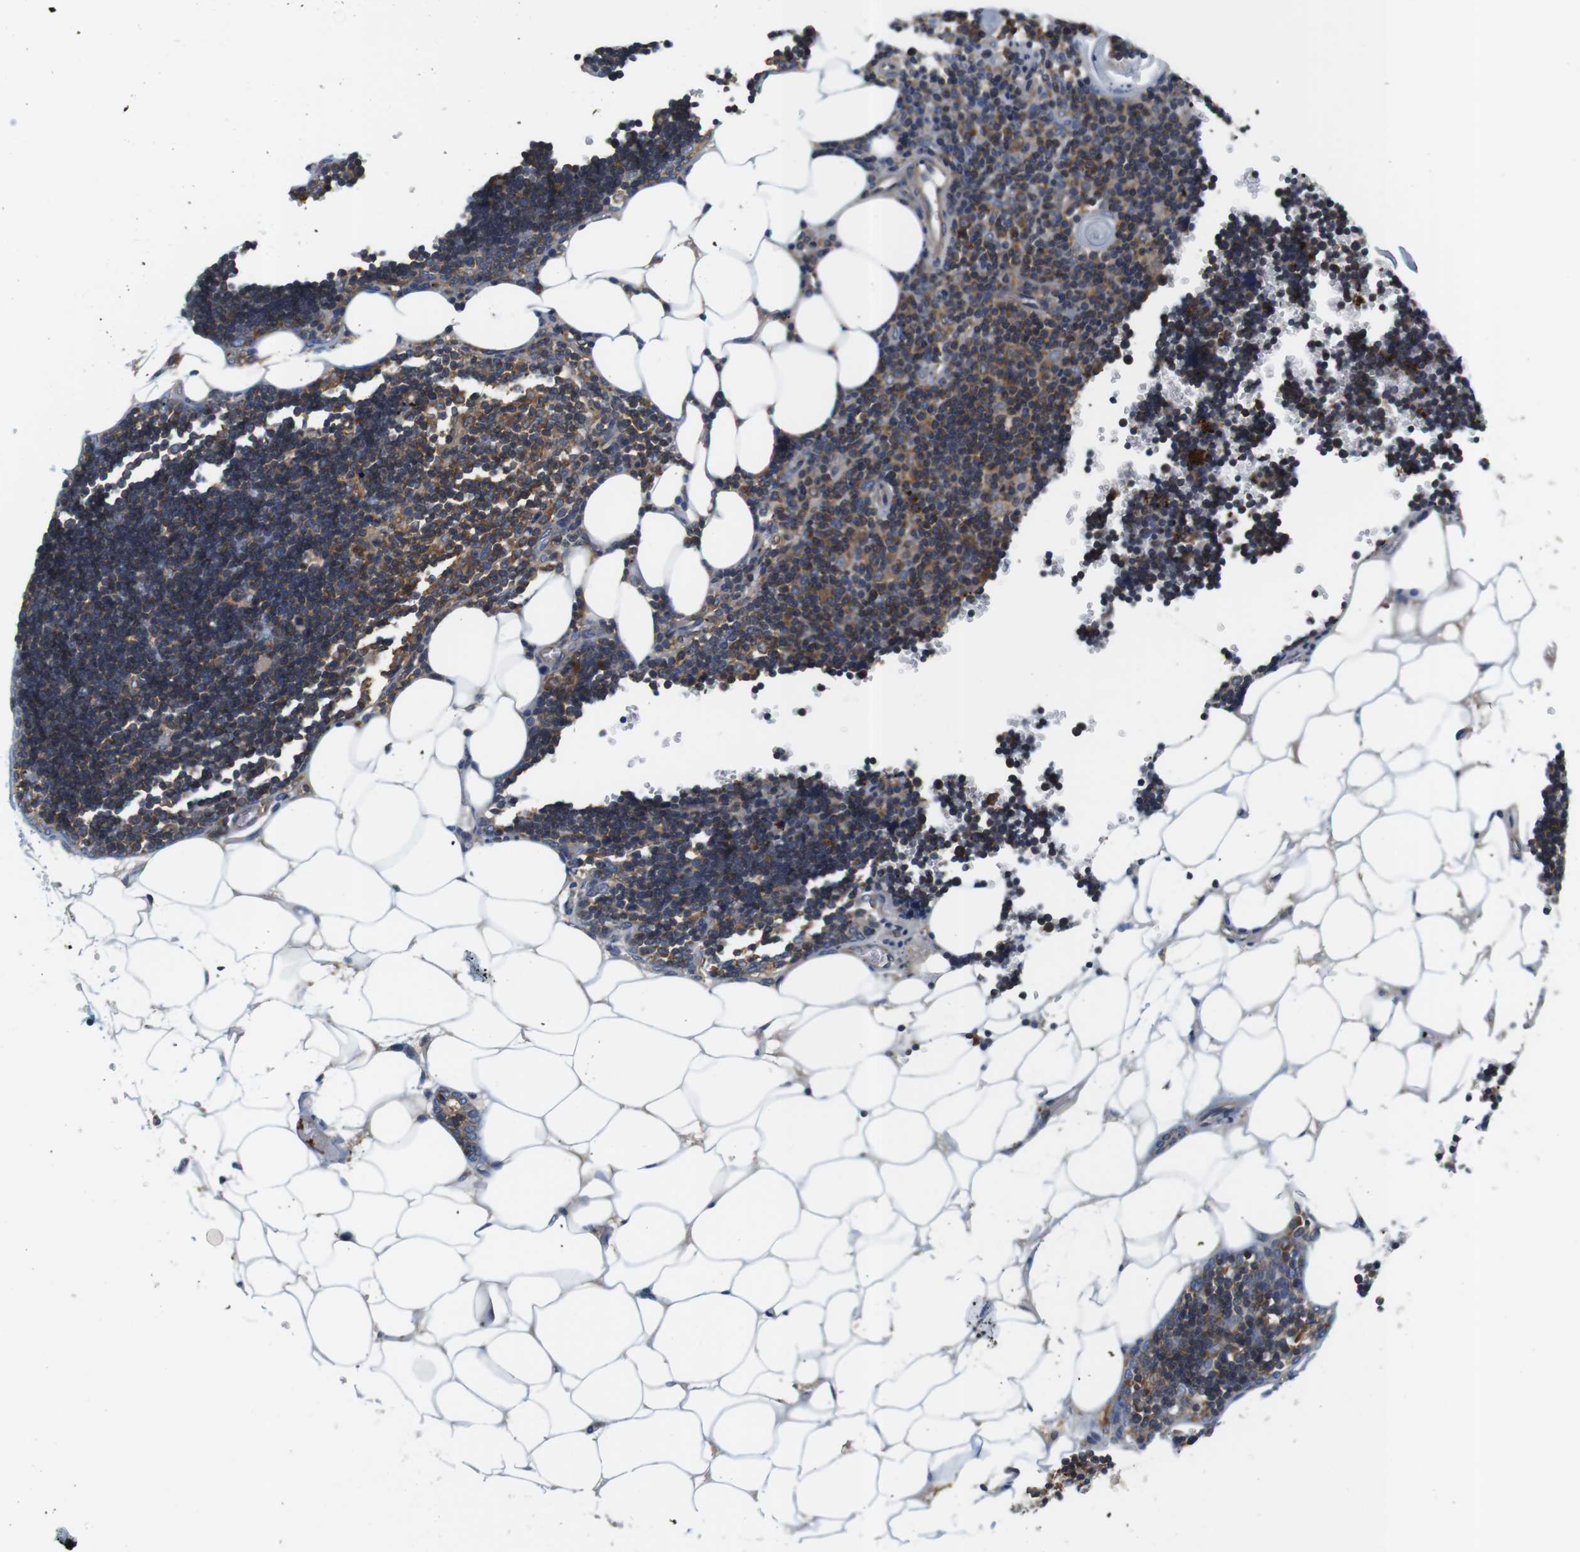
{"staining": {"intensity": "strong", "quantity": ">75%", "location": "cytoplasmic/membranous"}, "tissue": "lymph node", "cell_type": "Germinal center cells", "image_type": "normal", "snomed": [{"axis": "morphology", "description": "Normal tissue, NOS"}, {"axis": "topography", "description": "Lymph node"}], "caption": "Lymph node stained with DAB IHC exhibits high levels of strong cytoplasmic/membranous staining in approximately >75% of germinal center cells.", "gene": "HERPUD2", "patient": {"sex": "male", "age": 33}}